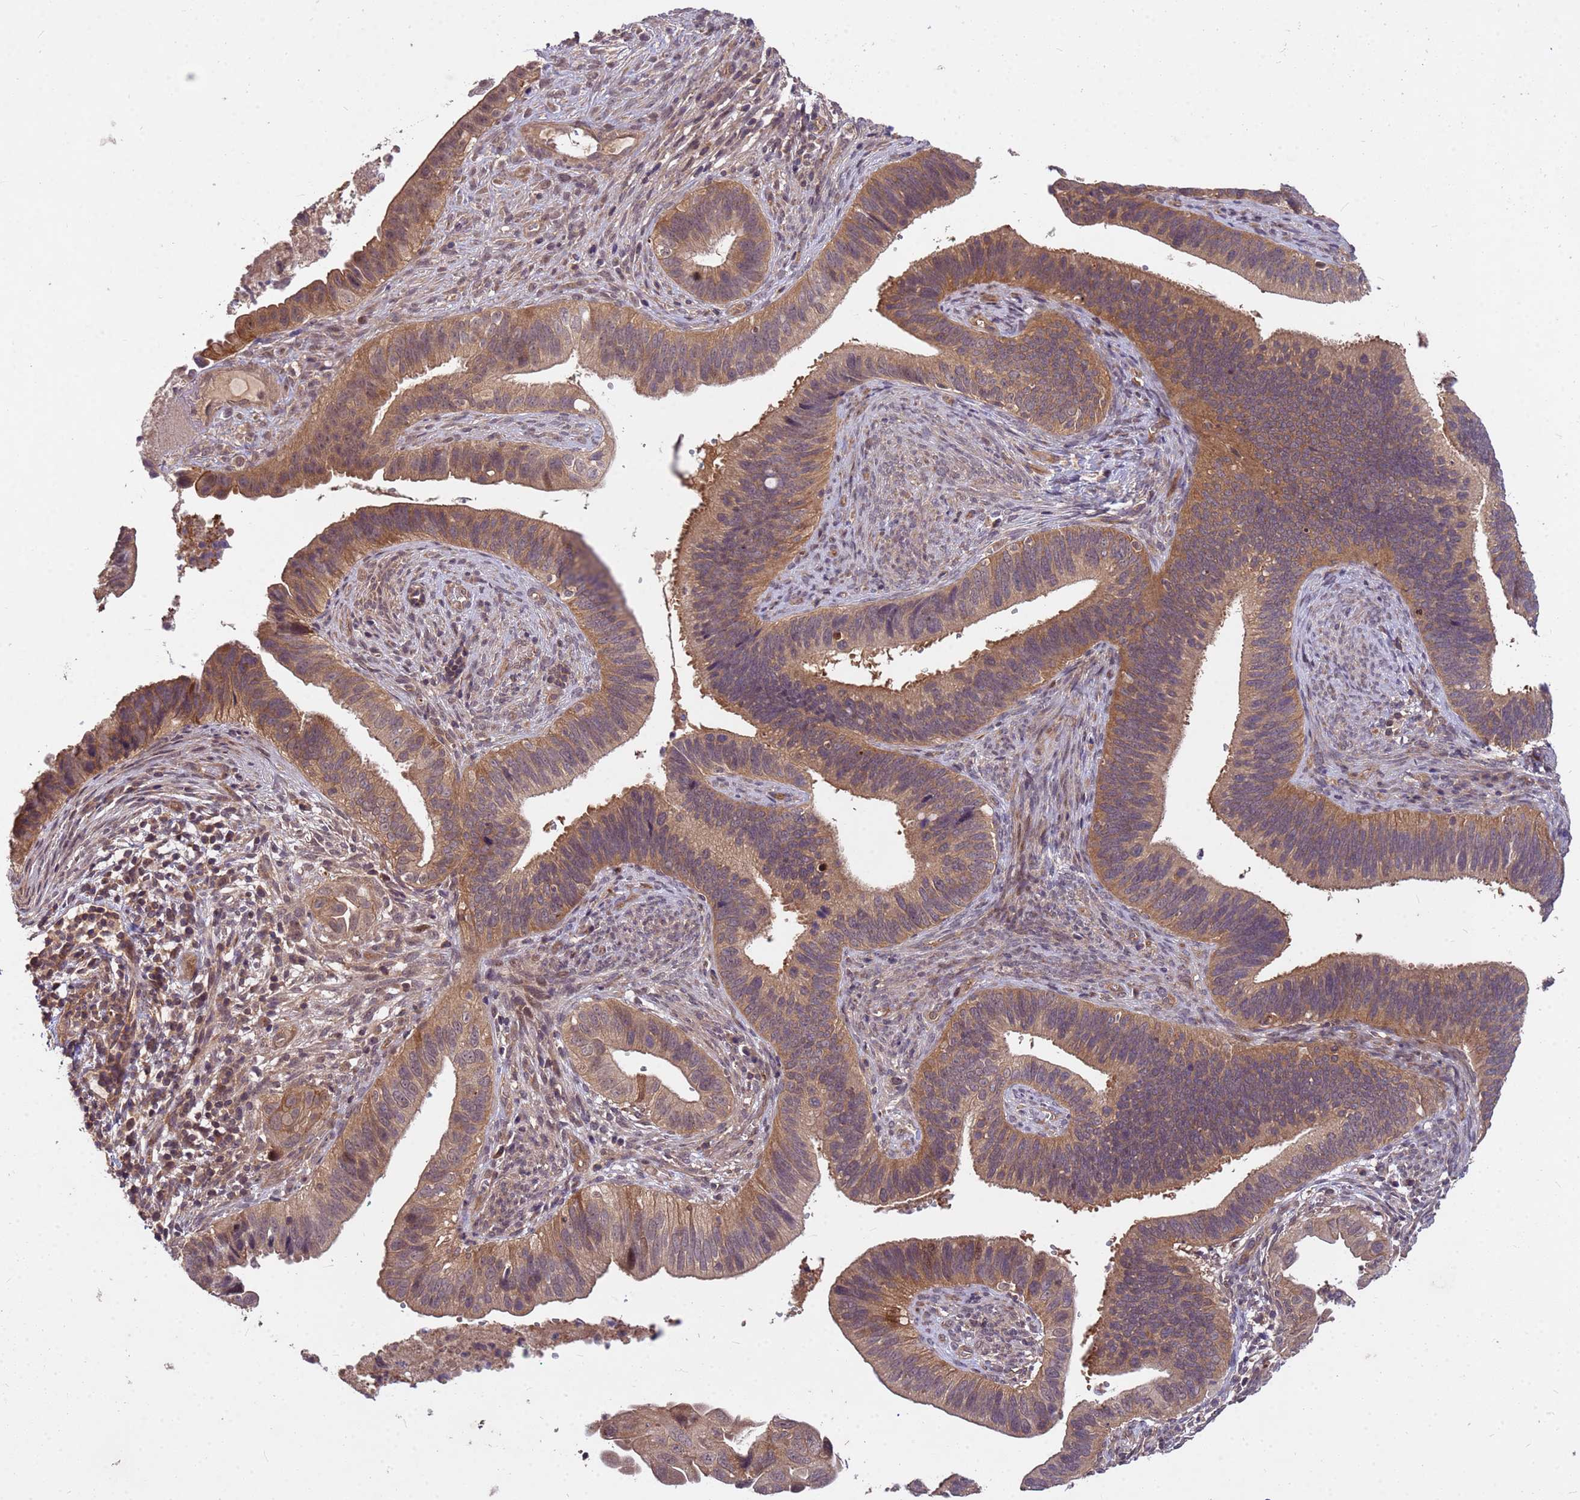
{"staining": {"intensity": "moderate", "quantity": ">75%", "location": "cytoplasmic/membranous"}, "tissue": "cervical cancer", "cell_type": "Tumor cells", "image_type": "cancer", "snomed": [{"axis": "morphology", "description": "Adenocarcinoma, NOS"}, {"axis": "topography", "description": "Cervix"}], "caption": "Protein staining of adenocarcinoma (cervical) tissue displays moderate cytoplasmic/membranous staining in about >75% of tumor cells.", "gene": "PPP2CB", "patient": {"sex": "female", "age": 42}}